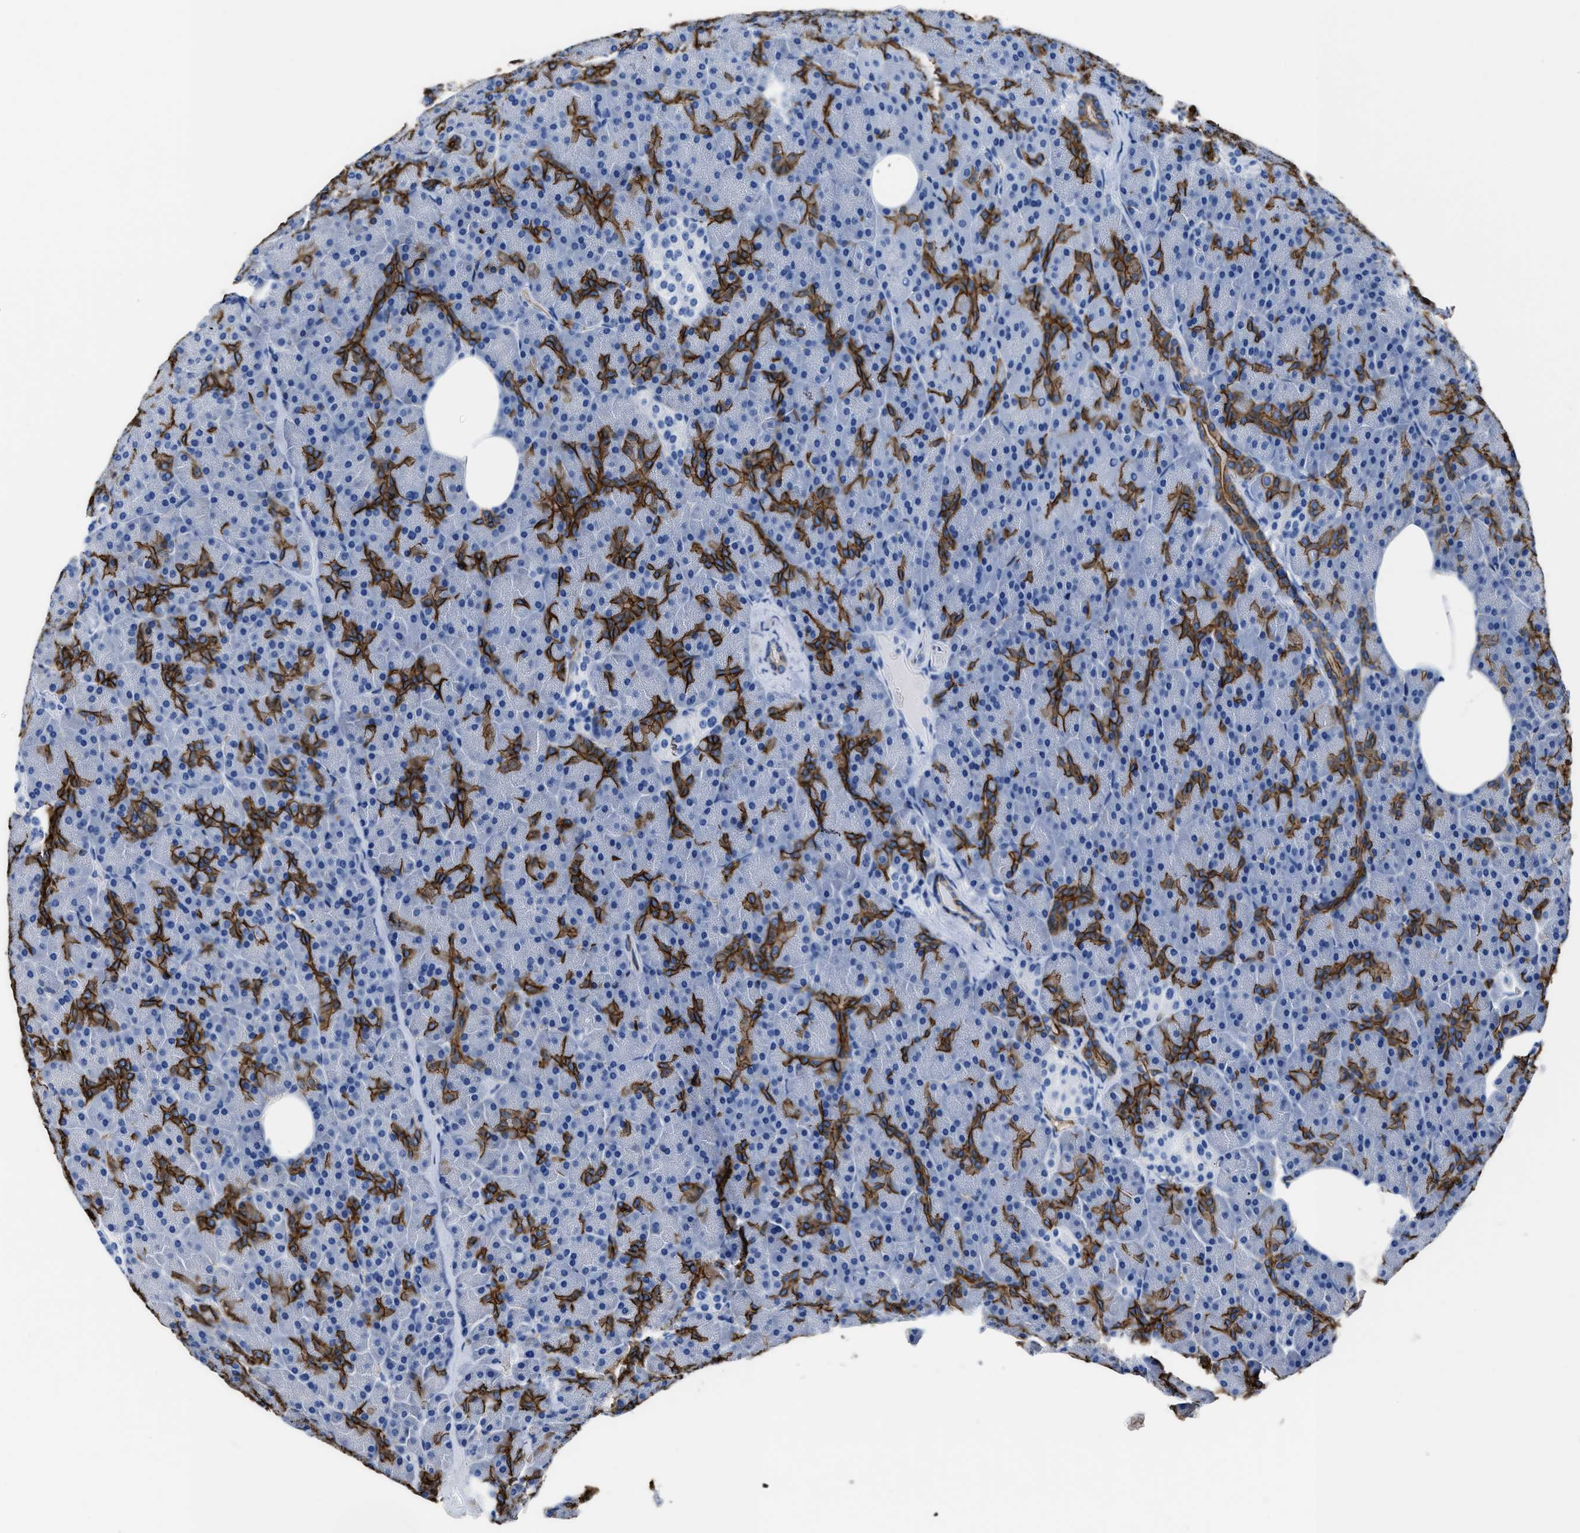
{"staining": {"intensity": "strong", "quantity": "25%-75%", "location": "cytoplasmic/membranous"}, "tissue": "pancreas", "cell_type": "Exocrine glandular cells", "image_type": "normal", "snomed": [{"axis": "morphology", "description": "Normal tissue, NOS"}, {"axis": "topography", "description": "Pancreas"}], "caption": "Immunohistochemistry of normal pancreas reveals high levels of strong cytoplasmic/membranous positivity in approximately 25%-75% of exocrine glandular cells. Ihc stains the protein in brown and the nuclei are stained blue.", "gene": "AQP1", "patient": {"sex": "female", "age": 35}}